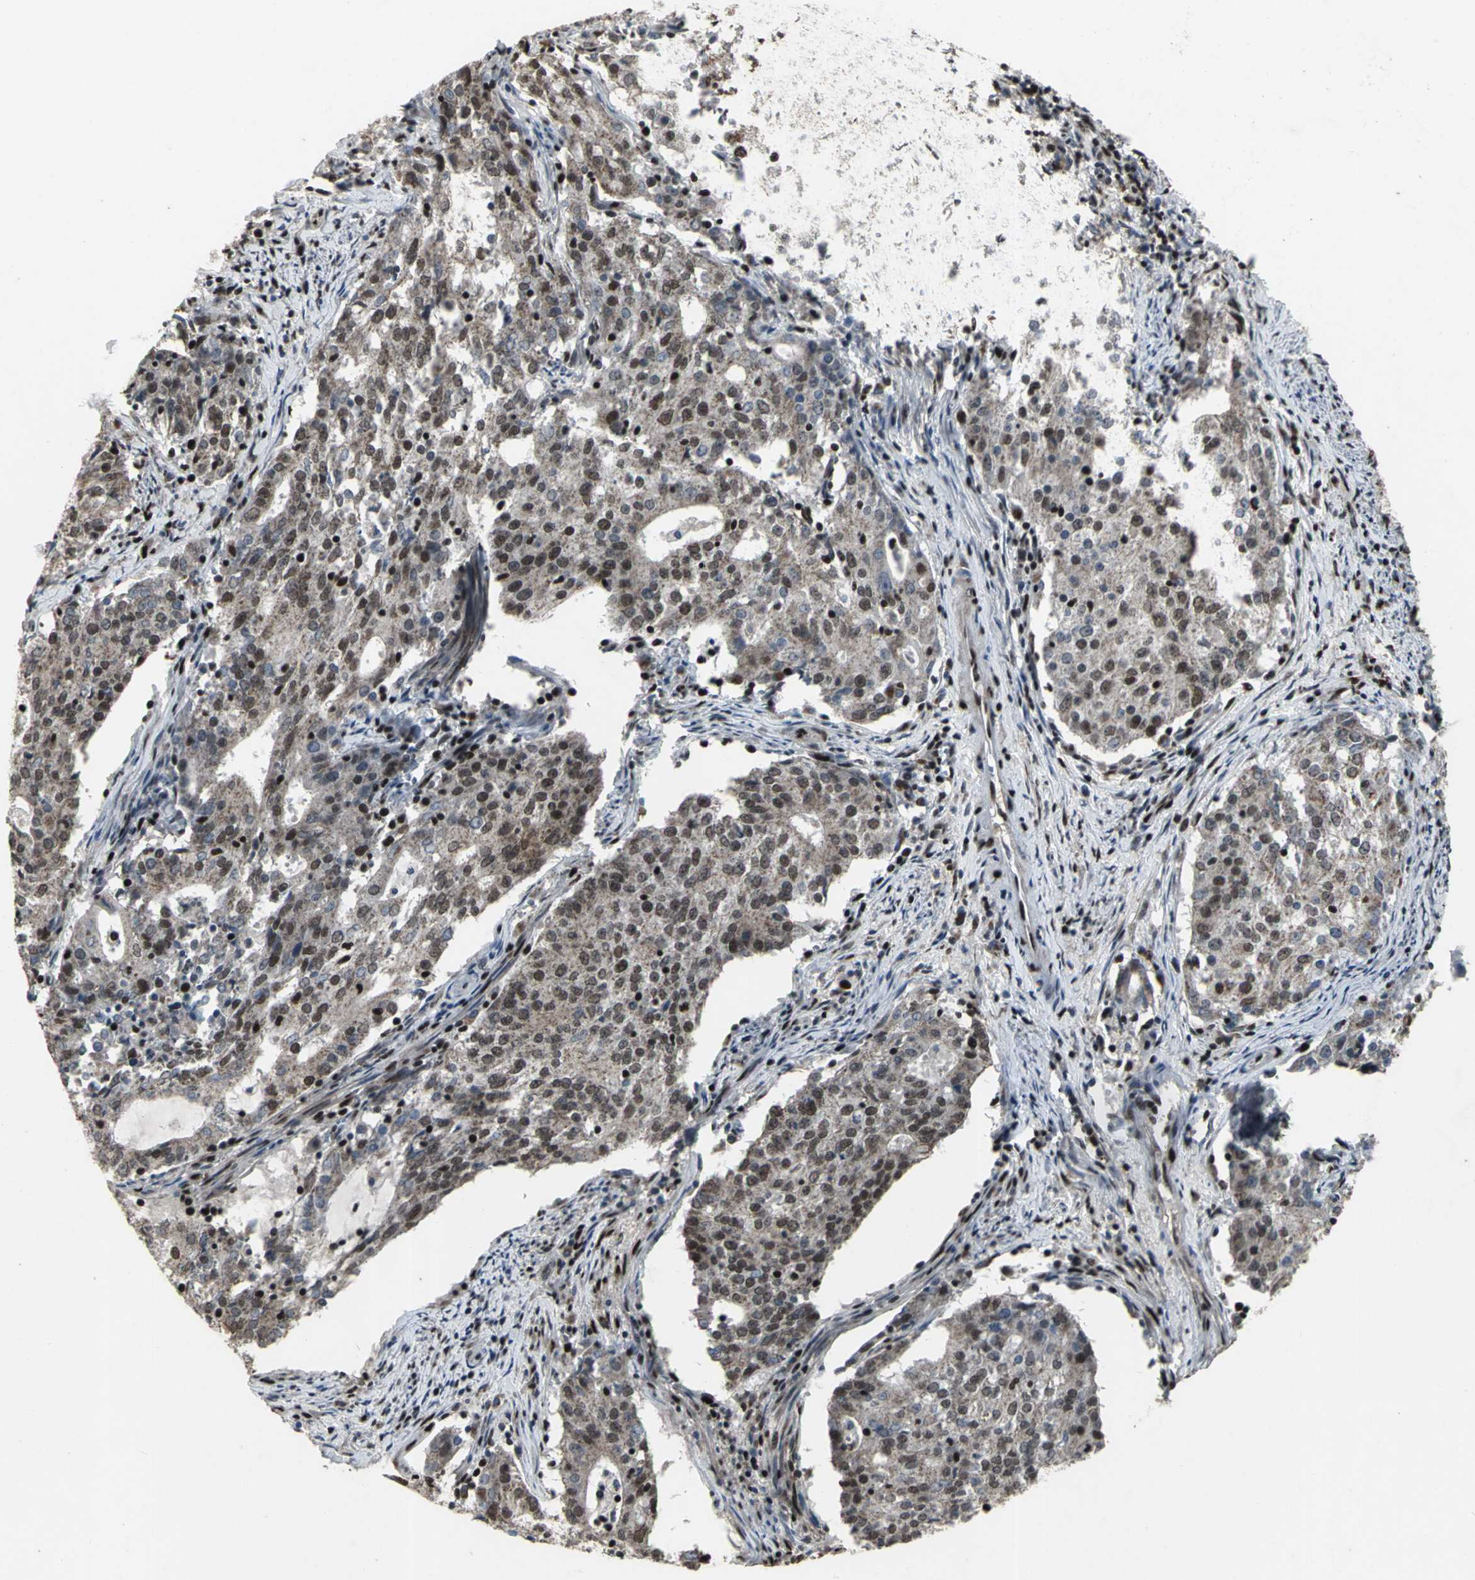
{"staining": {"intensity": "moderate", "quantity": "25%-75%", "location": "nuclear"}, "tissue": "cervical cancer", "cell_type": "Tumor cells", "image_type": "cancer", "snomed": [{"axis": "morphology", "description": "Adenocarcinoma, NOS"}, {"axis": "topography", "description": "Cervix"}], "caption": "Moderate nuclear protein positivity is appreciated in approximately 25%-75% of tumor cells in adenocarcinoma (cervical). (Brightfield microscopy of DAB IHC at high magnification).", "gene": "SRF", "patient": {"sex": "female", "age": 44}}